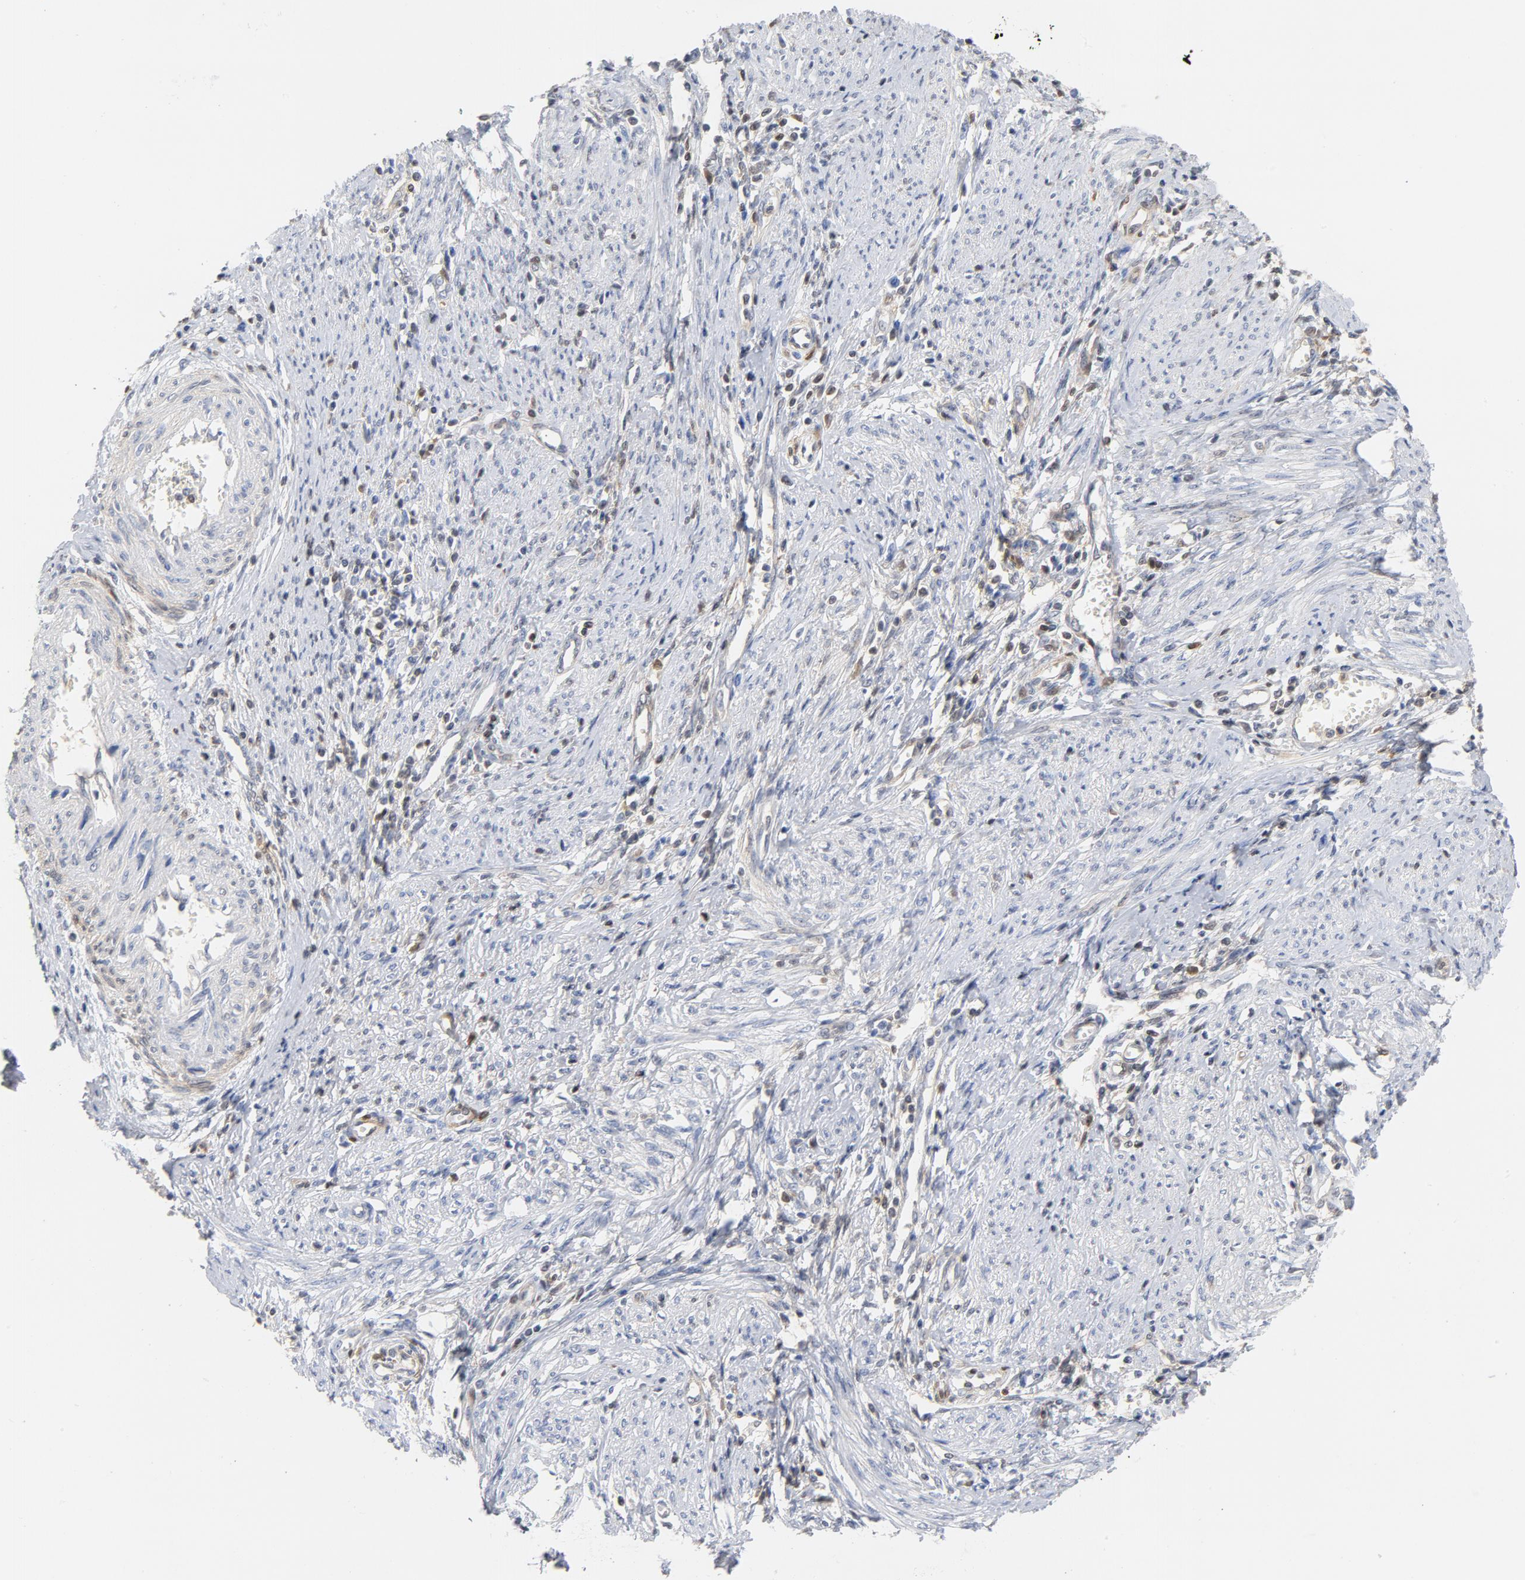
{"staining": {"intensity": "weak", "quantity": "<25%", "location": "cytoplasmic/membranous"}, "tissue": "cervical cancer", "cell_type": "Tumor cells", "image_type": "cancer", "snomed": [{"axis": "morphology", "description": "Adenocarcinoma, NOS"}, {"axis": "topography", "description": "Cervix"}], "caption": "IHC of cervical adenocarcinoma exhibits no expression in tumor cells.", "gene": "CDKN1B", "patient": {"sex": "female", "age": 36}}